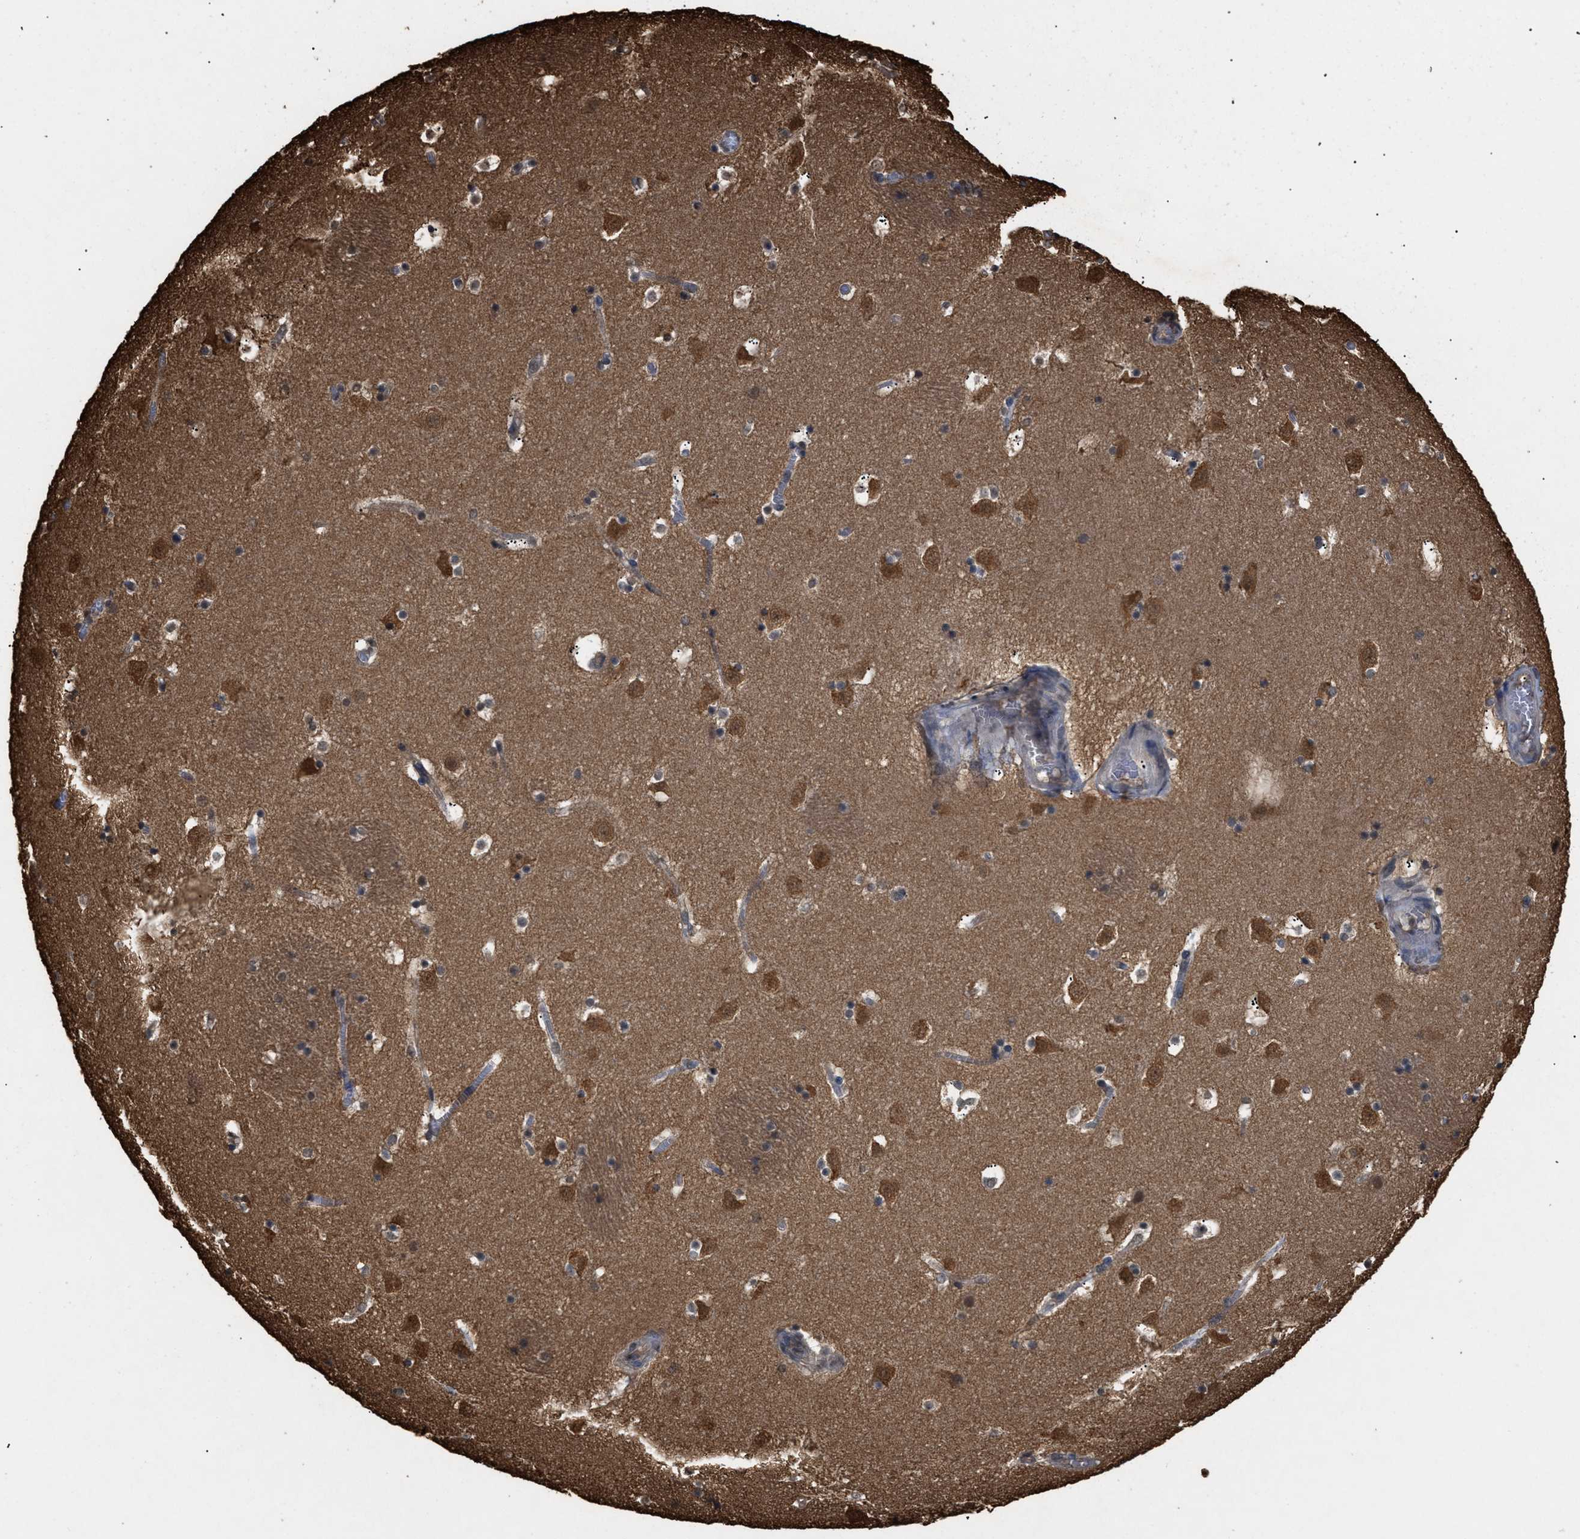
{"staining": {"intensity": "moderate", "quantity": "25%-75%", "location": "cytoplasmic/membranous,nuclear"}, "tissue": "caudate", "cell_type": "Glial cells", "image_type": "normal", "snomed": [{"axis": "morphology", "description": "Normal tissue, NOS"}, {"axis": "topography", "description": "Lateral ventricle wall"}], "caption": "A brown stain labels moderate cytoplasmic/membranous,nuclear staining of a protein in glial cells of normal caudate. Ihc stains the protein of interest in brown and the nuclei are stained blue.", "gene": "CALM1", "patient": {"sex": "male", "age": 45}}